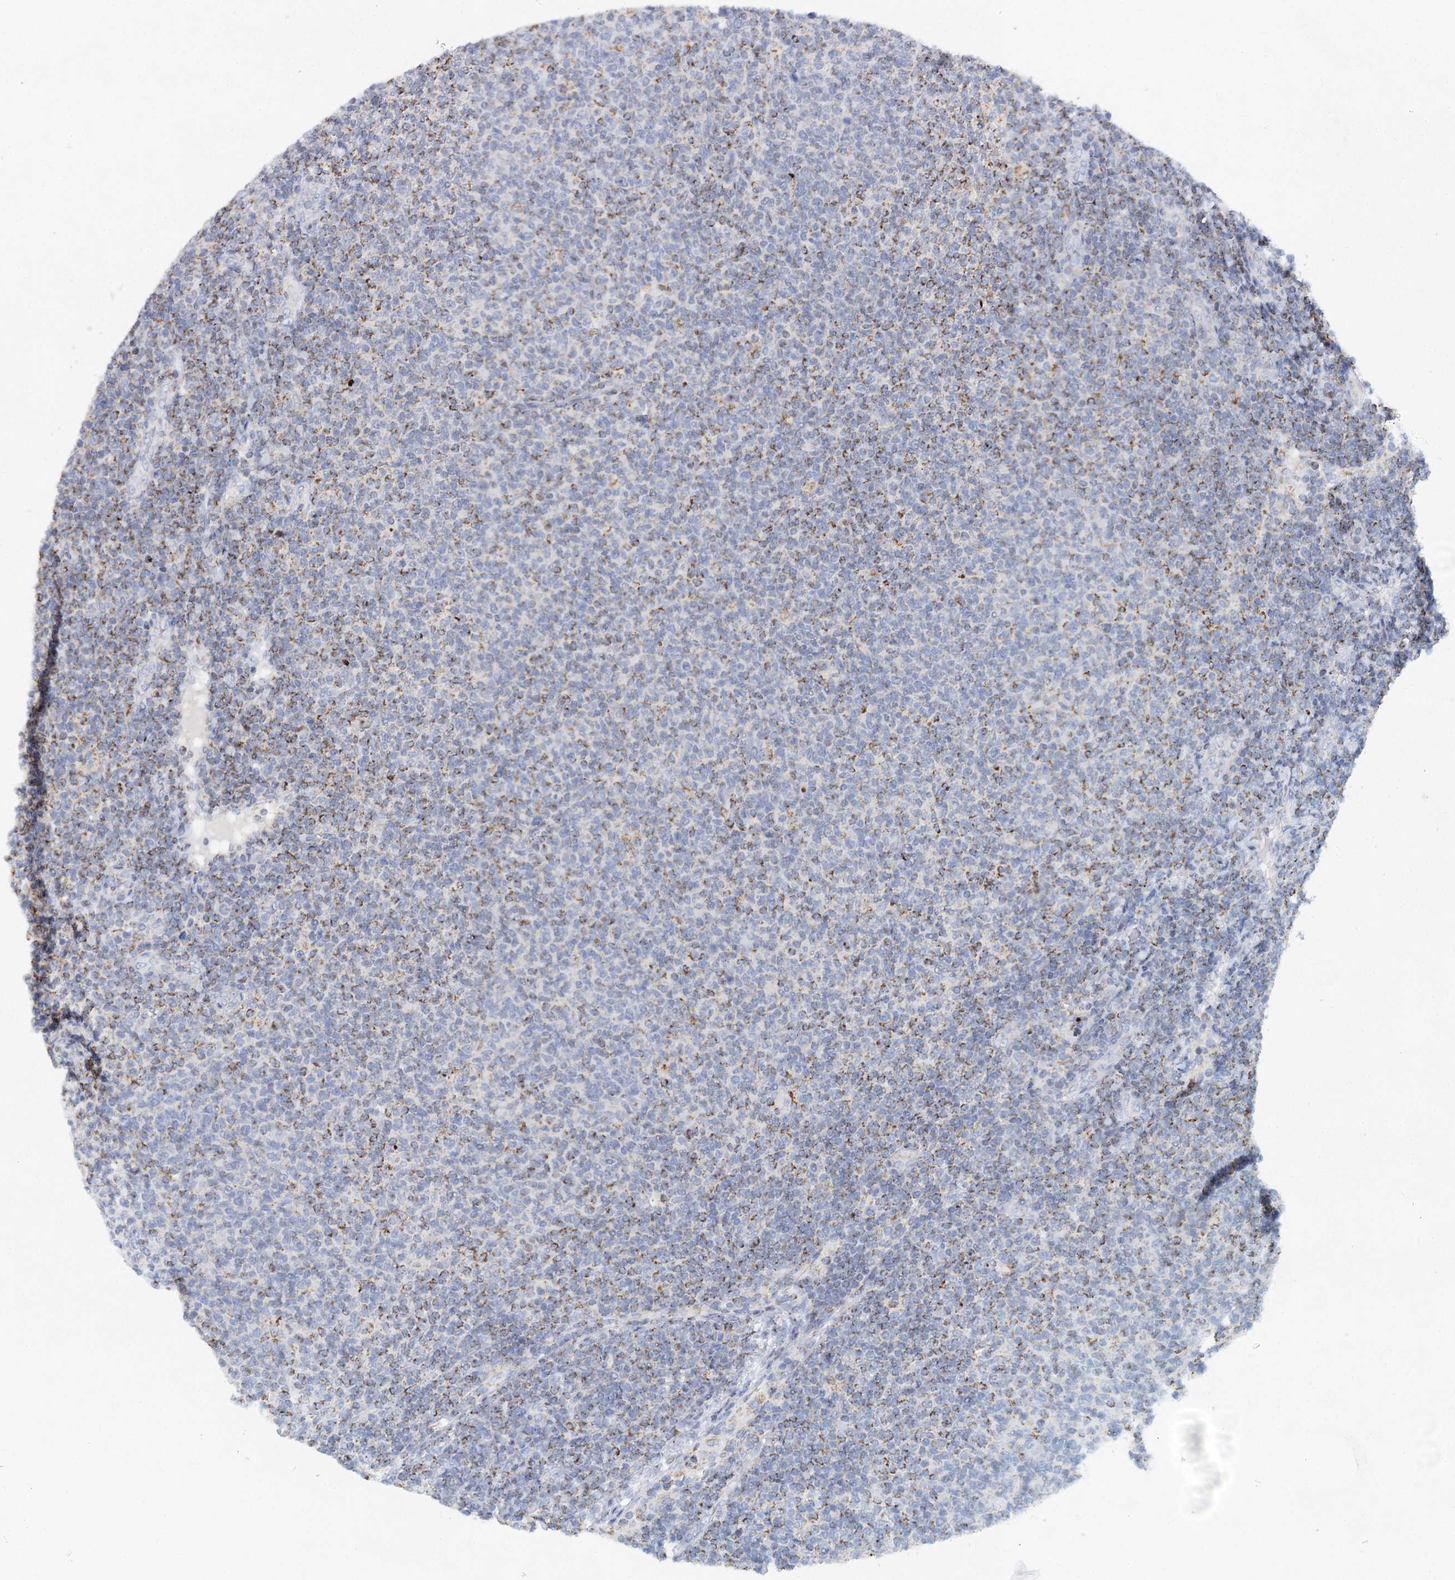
{"staining": {"intensity": "weak", "quantity": "25%-75%", "location": "cytoplasmic/membranous"}, "tissue": "lymphoma", "cell_type": "Tumor cells", "image_type": "cancer", "snomed": [{"axis": "morphology", "description": "Malignant lymphoma, non-Hodgkin's type, Low grade"}, {"axis": "topography", "description": "Lymph node"}], "caption": "Human low-grade malignant lymphoma, non-Hodgkin's type stained for a protein (brown) demonstrates weak cytoplasmic/membranous positive positivity in about 25%-75% of tumor cells.", "gene": "XPO6", "patient": {"sex": "male", "age": 66}}